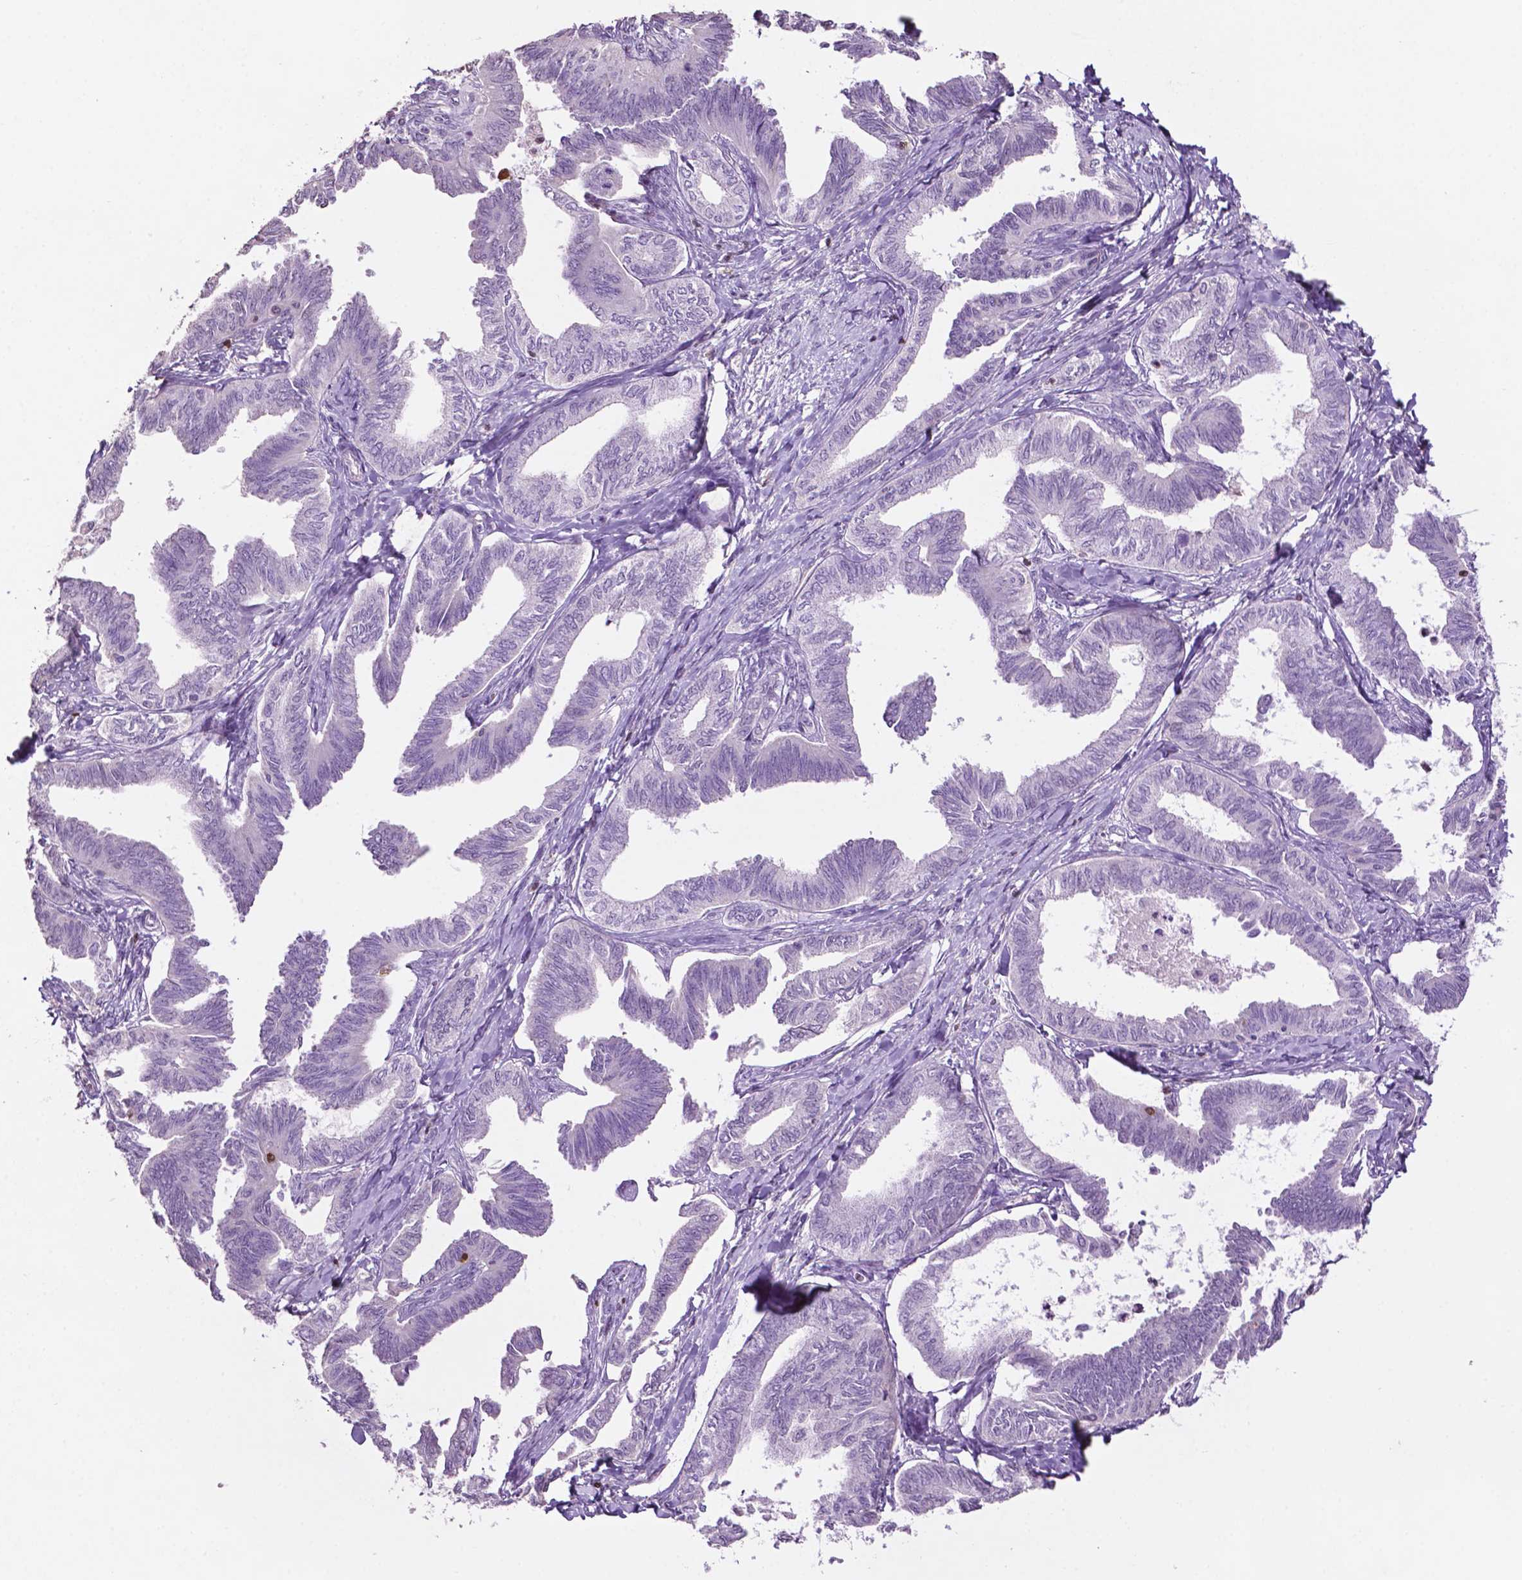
{"staining": {"intensity": "negative", "quantity": "none", "location": "none"}, "tissue": "ovarian cancer", "cell_type": "Tumor cells", "image_type": "cancer", "snomed": [{"axis": "morphology", "description": "Carcinoma, endometroid"}, {"axis": "topography", "description": "Ovary"}], "caption": "IHC image of endometroid carcinoma (ovarian) stained for a protein (brown), which exhibits no staining in tumor cells.", "gene": "TBC1D10C", "patient": {"sex": "female", "age": 70}}